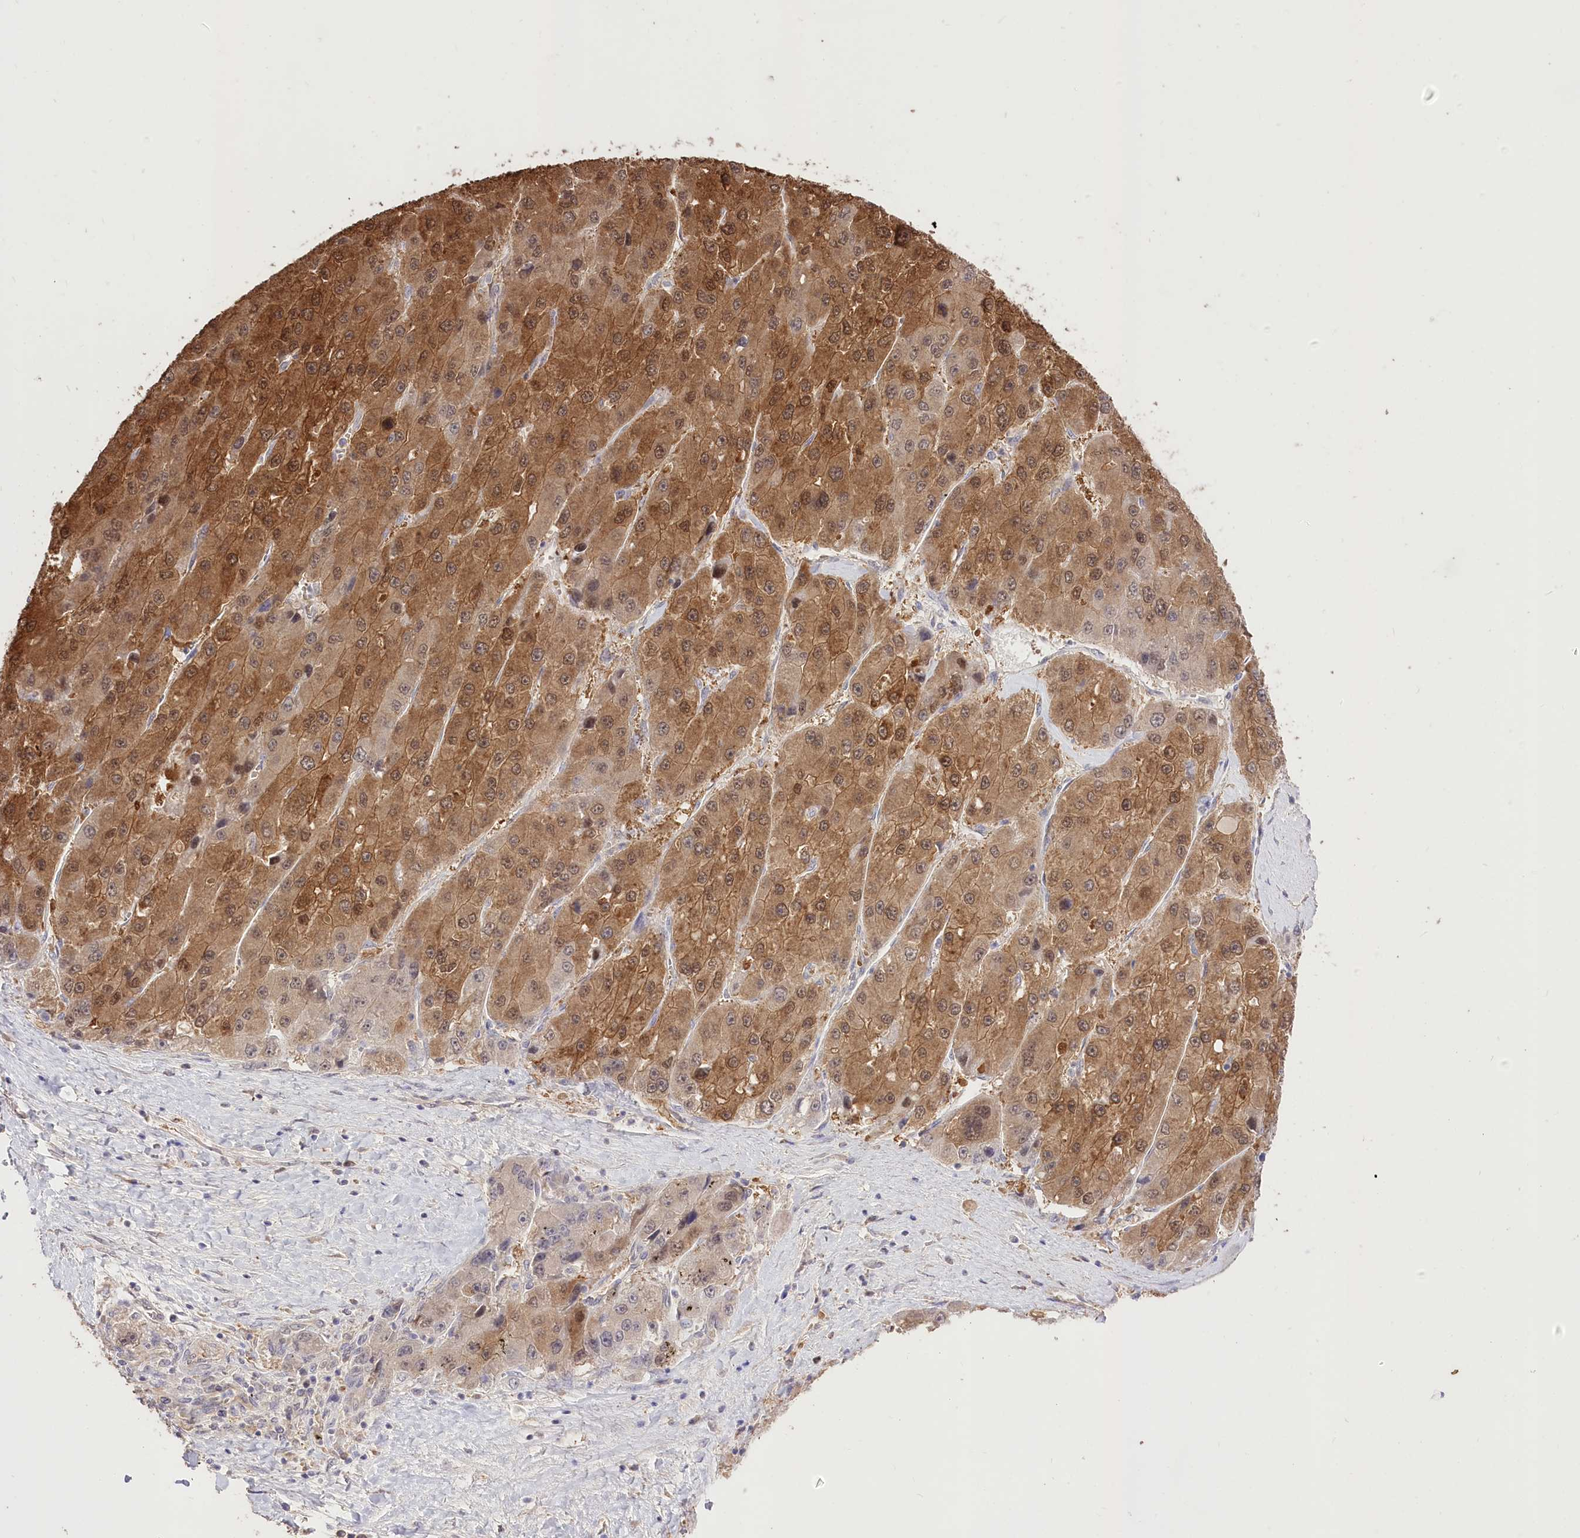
{"staining": {"intensity": "moderate", "quantity": ">75%", "location": "cytoplasmic/membranous"}, "tissue": "liver cancer", "cell_type": "Tumor cells", "image_type": "cancer", "snomed": [{"axis": "morphology", "description": "Carcinoma, Hepatocellular, NOS"}, {"axis": "topography", "description": "Liver"}], "caption": "Immunohistochemical staining of hepatocellular carcinoma (liver) displays medium levels of moderate cytoplasmic/membranous staining in about >75% of tumor cells.", "gene": "R3HDM2", "patient": {"sex": "female", "age": 73}}